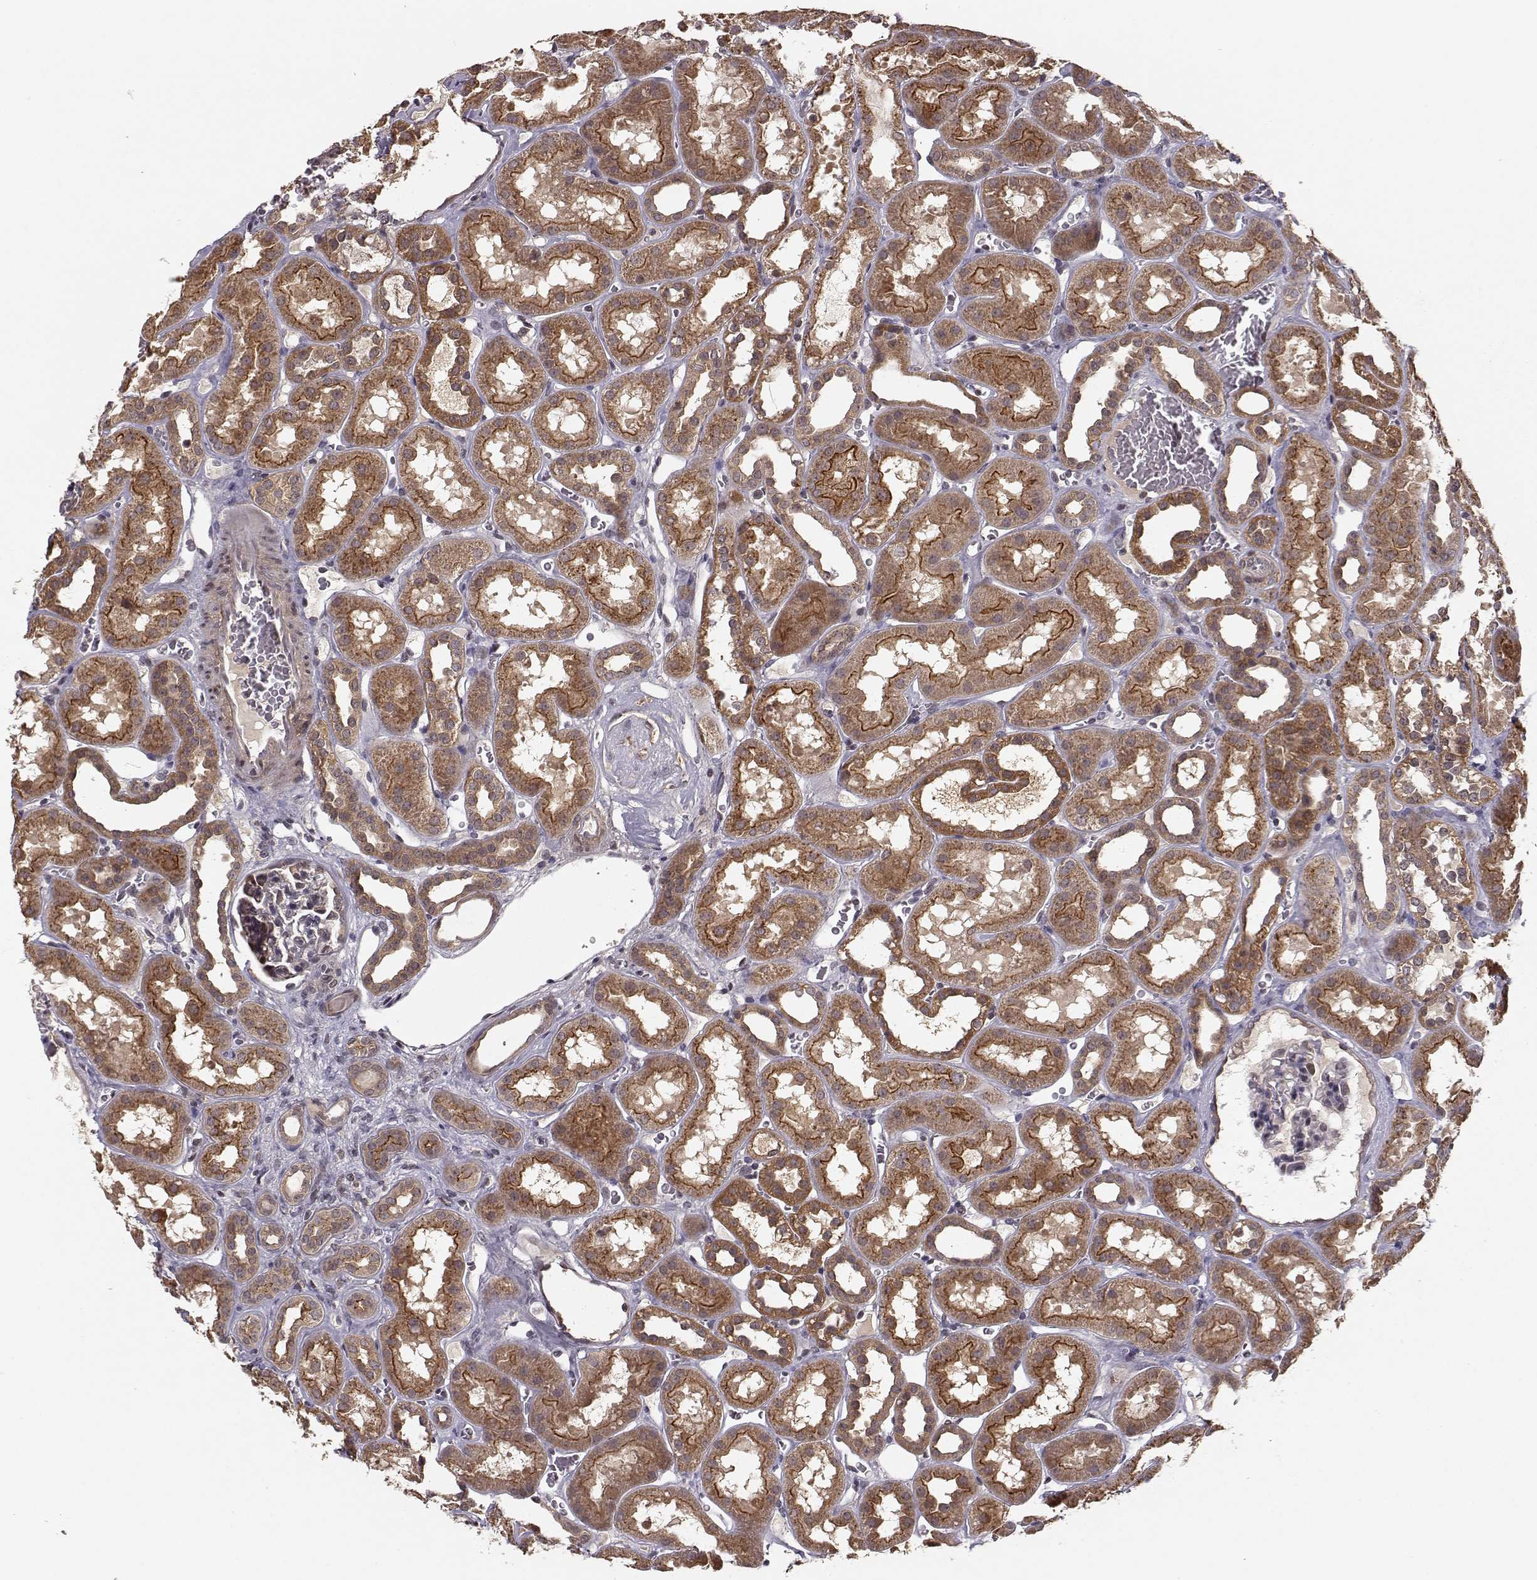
{"staining": {"intensity": "negative", "quantity": "none", "location": "none"}, "tissue": "kidney", "cell_type": "Cells in glomeruli", "image_type": "normal", "snomed": [{"axis": "morphology", "description": "Normal tissue, NOS"}, {"axis": "topography", "description": "Kidney"}], "caption": "This histopathology image is of normal kidney stained with IHC to label a protein in brown with the nuclei are counter-stained blue. There is no expression in cells in glomeruli.", "gene": "PLEKHG3", "patient": {"sex": "female", "age": 41}}